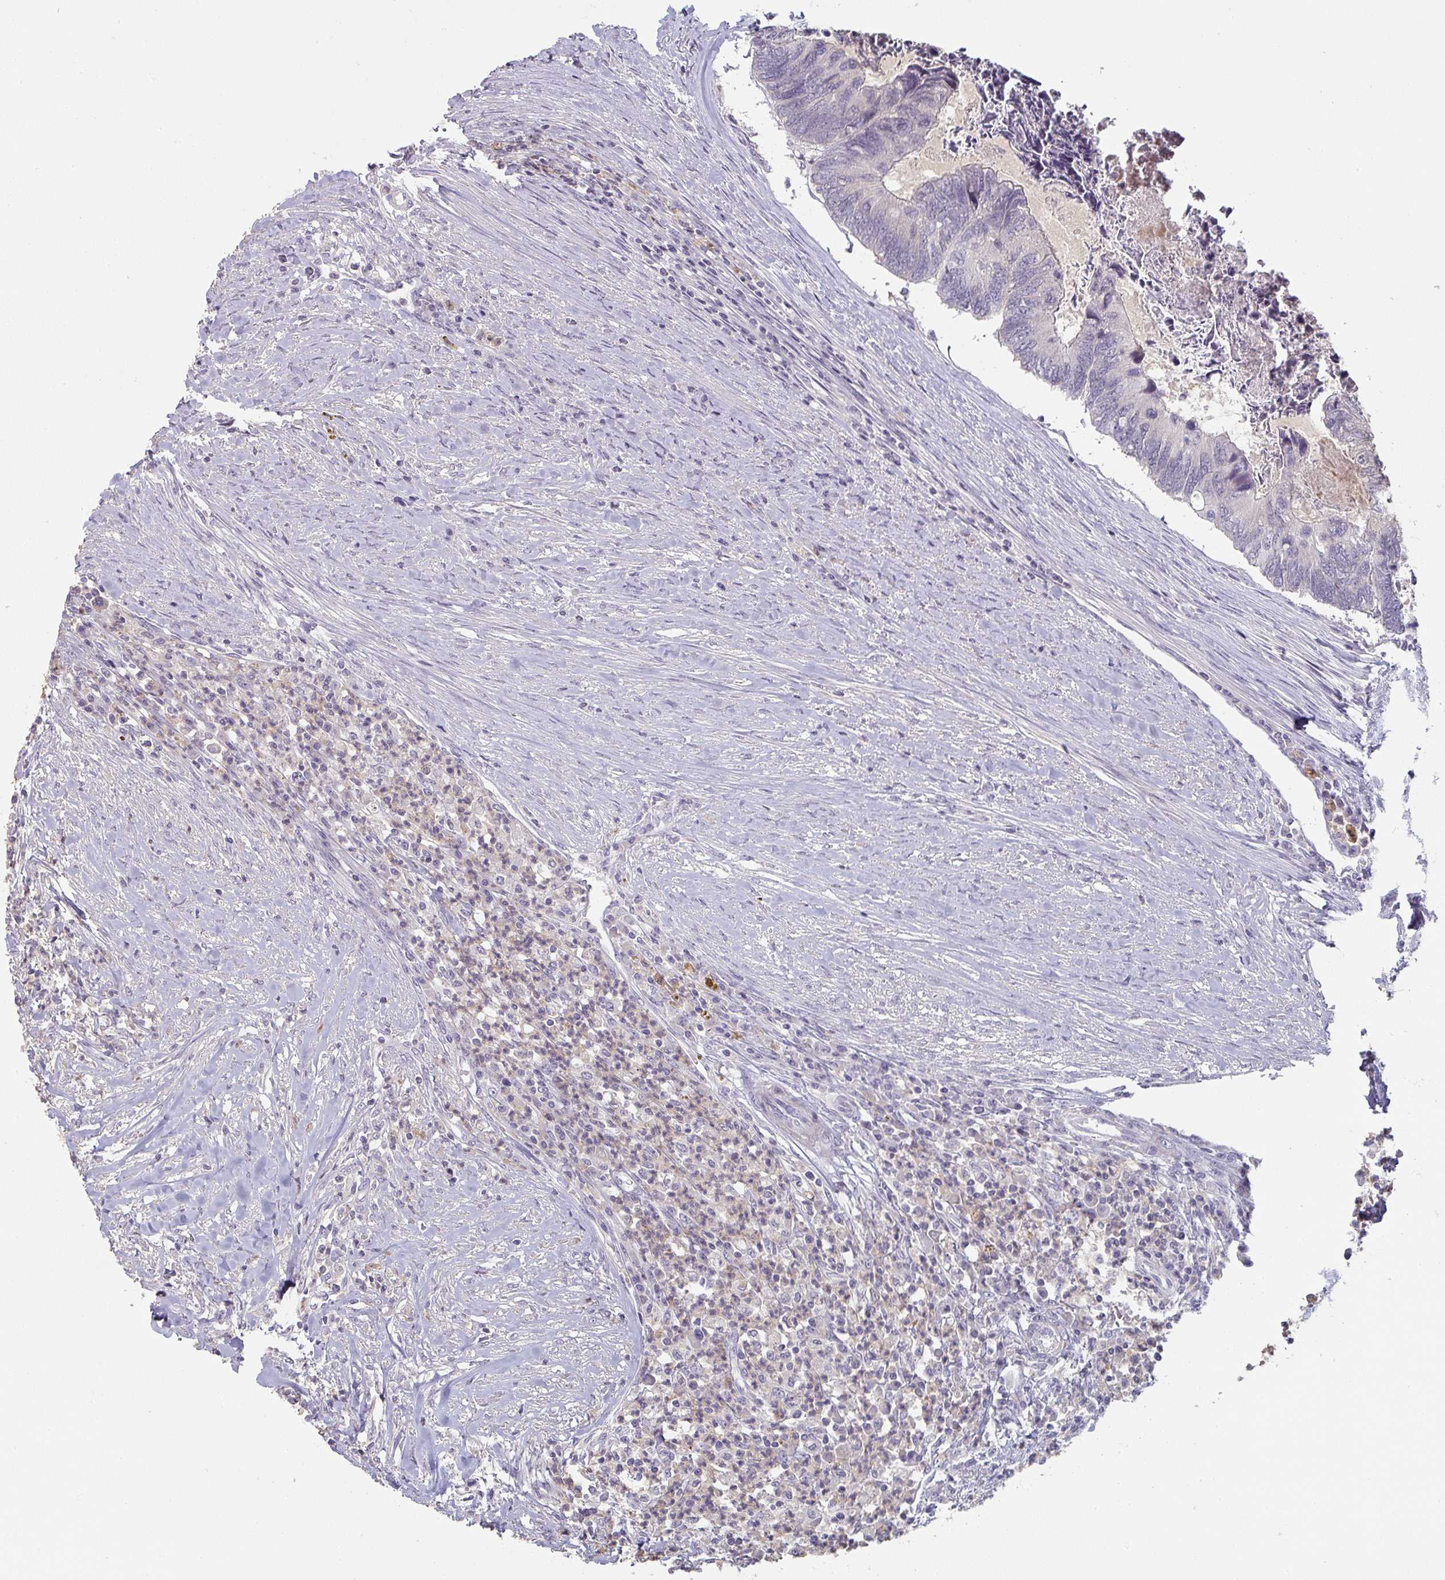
{"staining": {"intensity": "negative", "quantity": "none", "location": "none"}, "tissue": "colorectal cancer", "cell_type": "Tumor cells", "image_type": "cancer", "snomed": [{"axis": "morphology", "description": "Adenocarcinoma, NOS"}, {"axis": "topography", "description": "Colon"}], "caption": "Adenocarcinoma (colorectal) stained for a protein using immunohistochemistry shows no staining tumor cells.", "gene": "A1CF", "patient": {"sex": "female", "age": 67}}